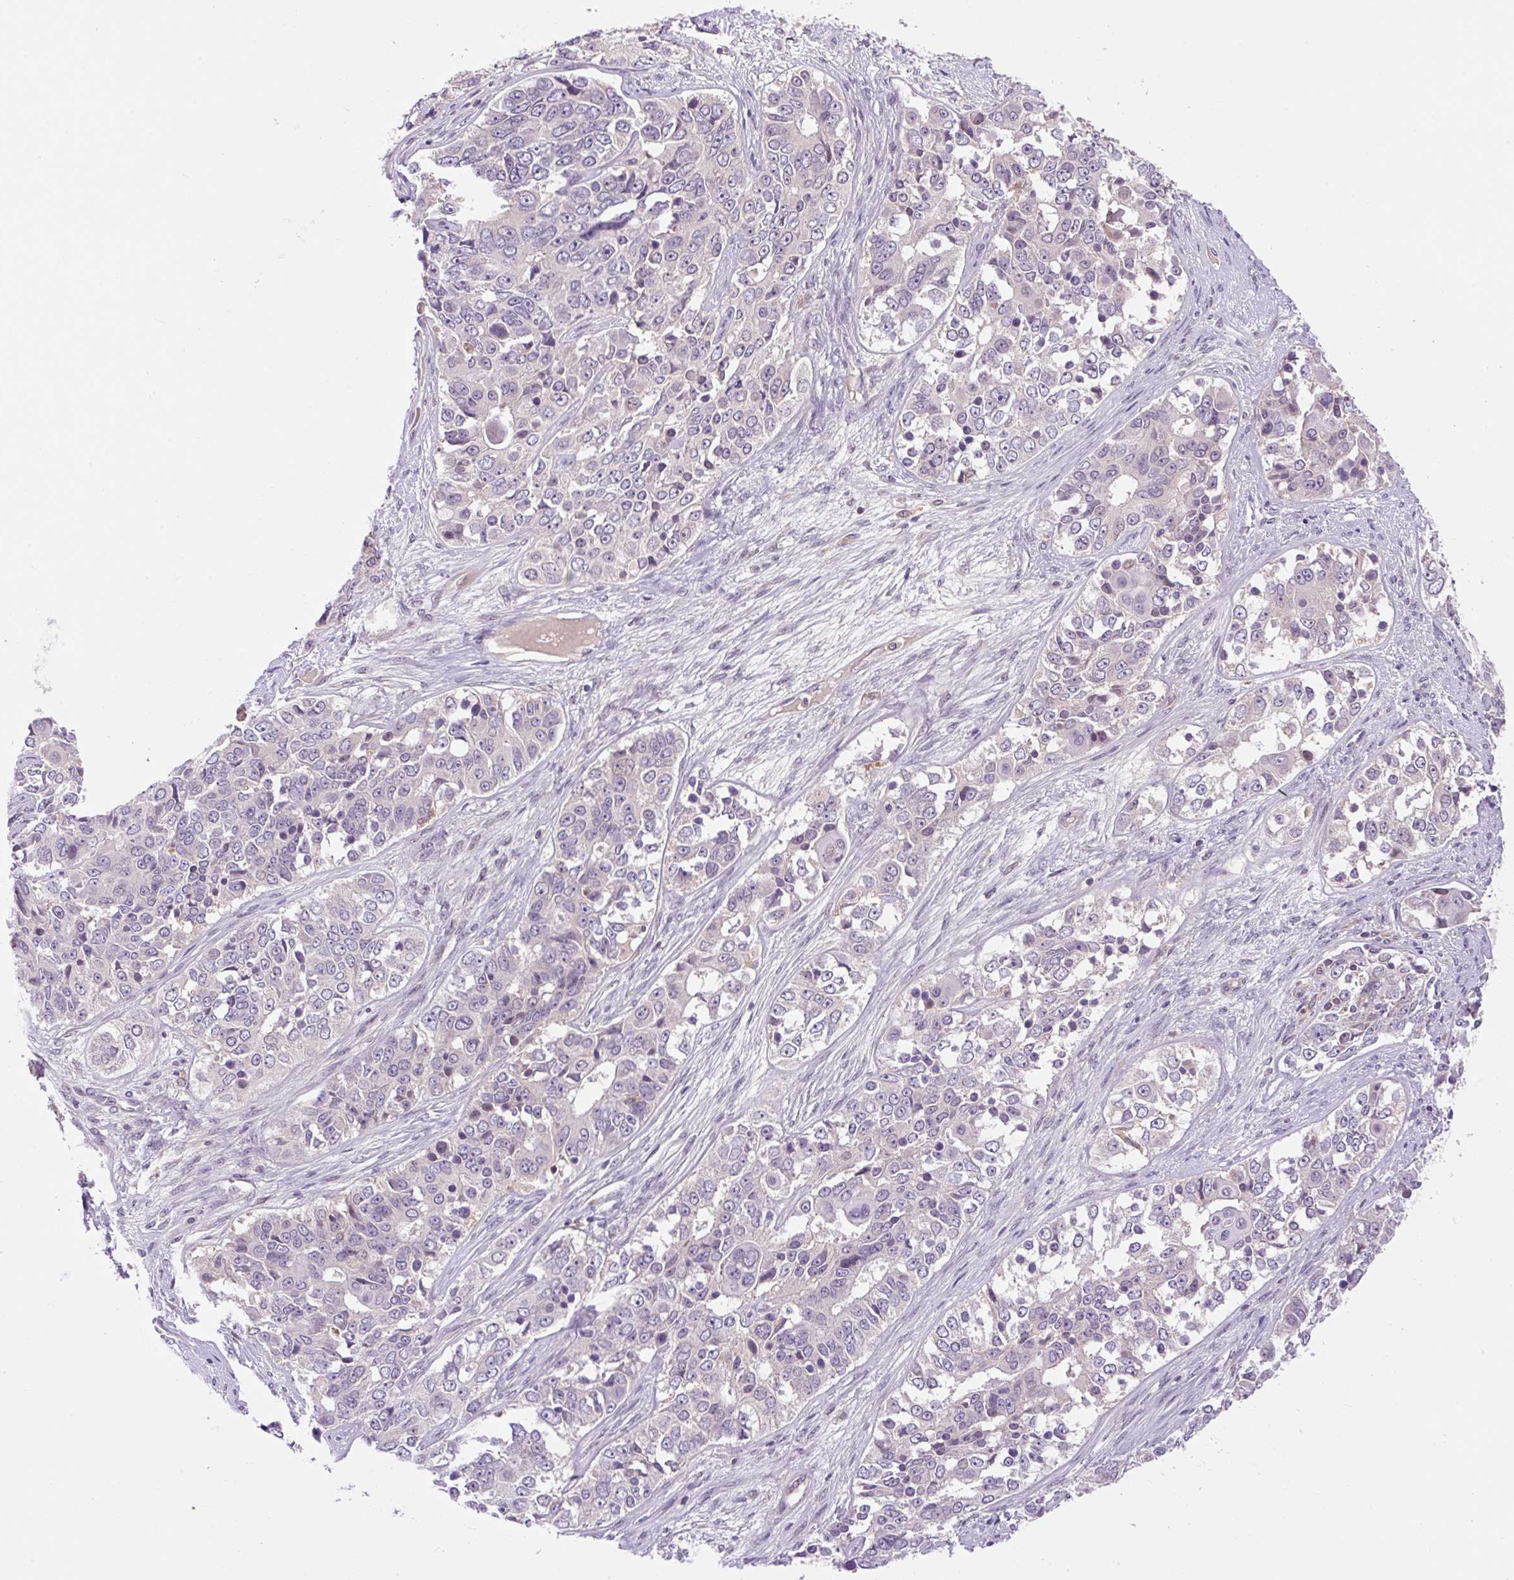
{"staining": {"intensity": "negative", "quantity": "none", "location": "none"}, "tissue": "ovarian cancer", "cell_type": "Tumor cells", "image_type": "cancer", "snomed": [{"axis": "morphology", "description": "Carcinoma, endometroid"}, {"axis": "topography", "description": "Ovary"}], "caption": "DAB (3,3'-diaminobenzidine) immunohistochemical staining of human ovarian endometroid carcinoma shows no significant expression in tumor cells.", "gene": "CARD11", "patient": {"sex": "female", "age": 51}}